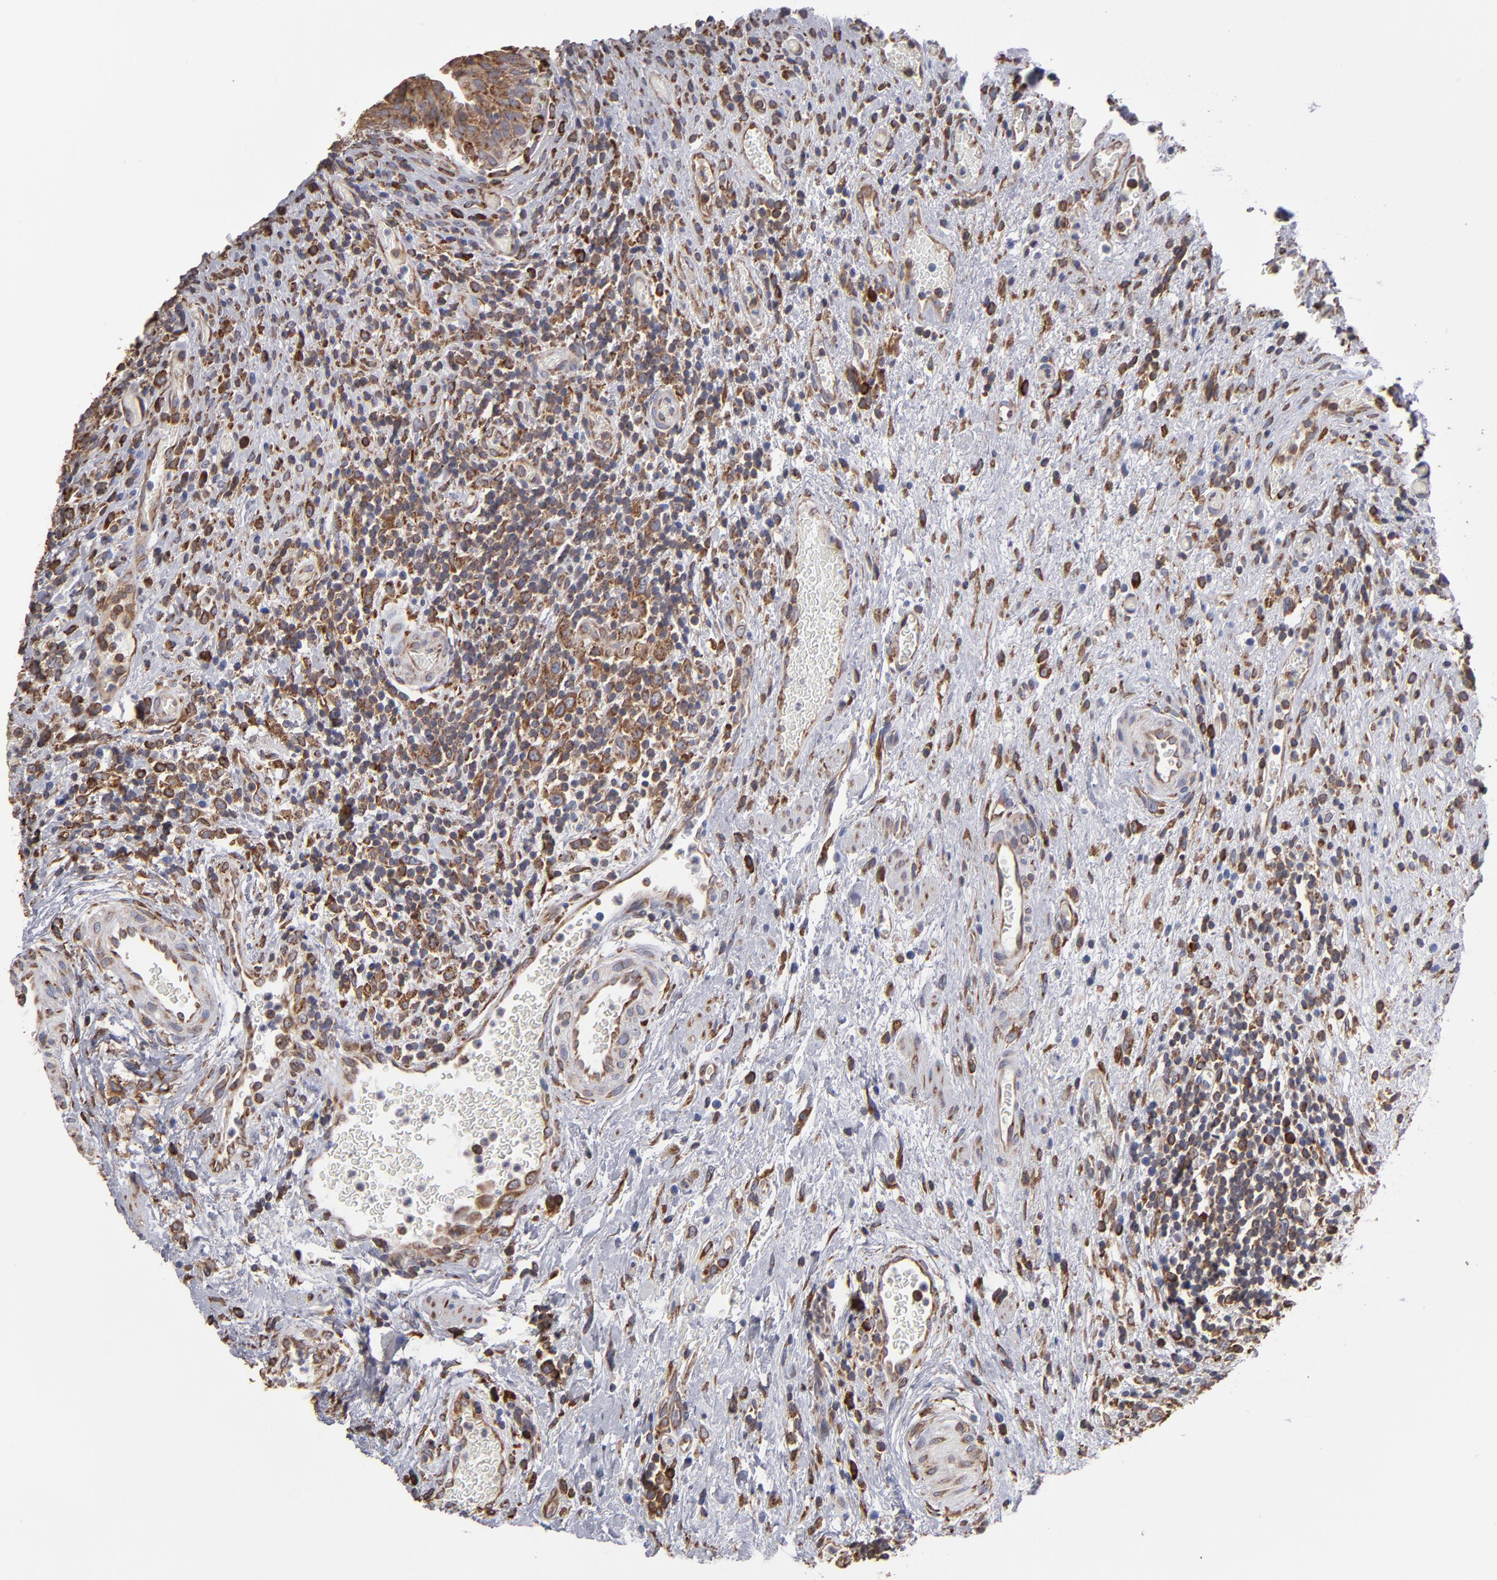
{"staining": {"intensity": "moderate", "quantity": ">75%", "location": "cytoplasmic/membranous"}, "tissue": "urinary bladder", "cell_type": "Urothelial cells", "image_type": "normal", "snomed": [{"axis": "morphology", "description": "Normal tissue, NOS"}, {"axis": "morphology", "description": "Urothelial carcinoma, High grade"}, {"axis": "topography", "description": "Urinary bladder"}], "caption": "Brown immunohistochemical staining in unremarkable urinary bladder exhibits moderate cytoplasmic/membranous expression in approximately >75% of urothelial cells. (DAB IHC, brown staining for protein, blue staining for nuclei).", "gene": "SND1", "patient": {"sex": "male", "age": 51}}